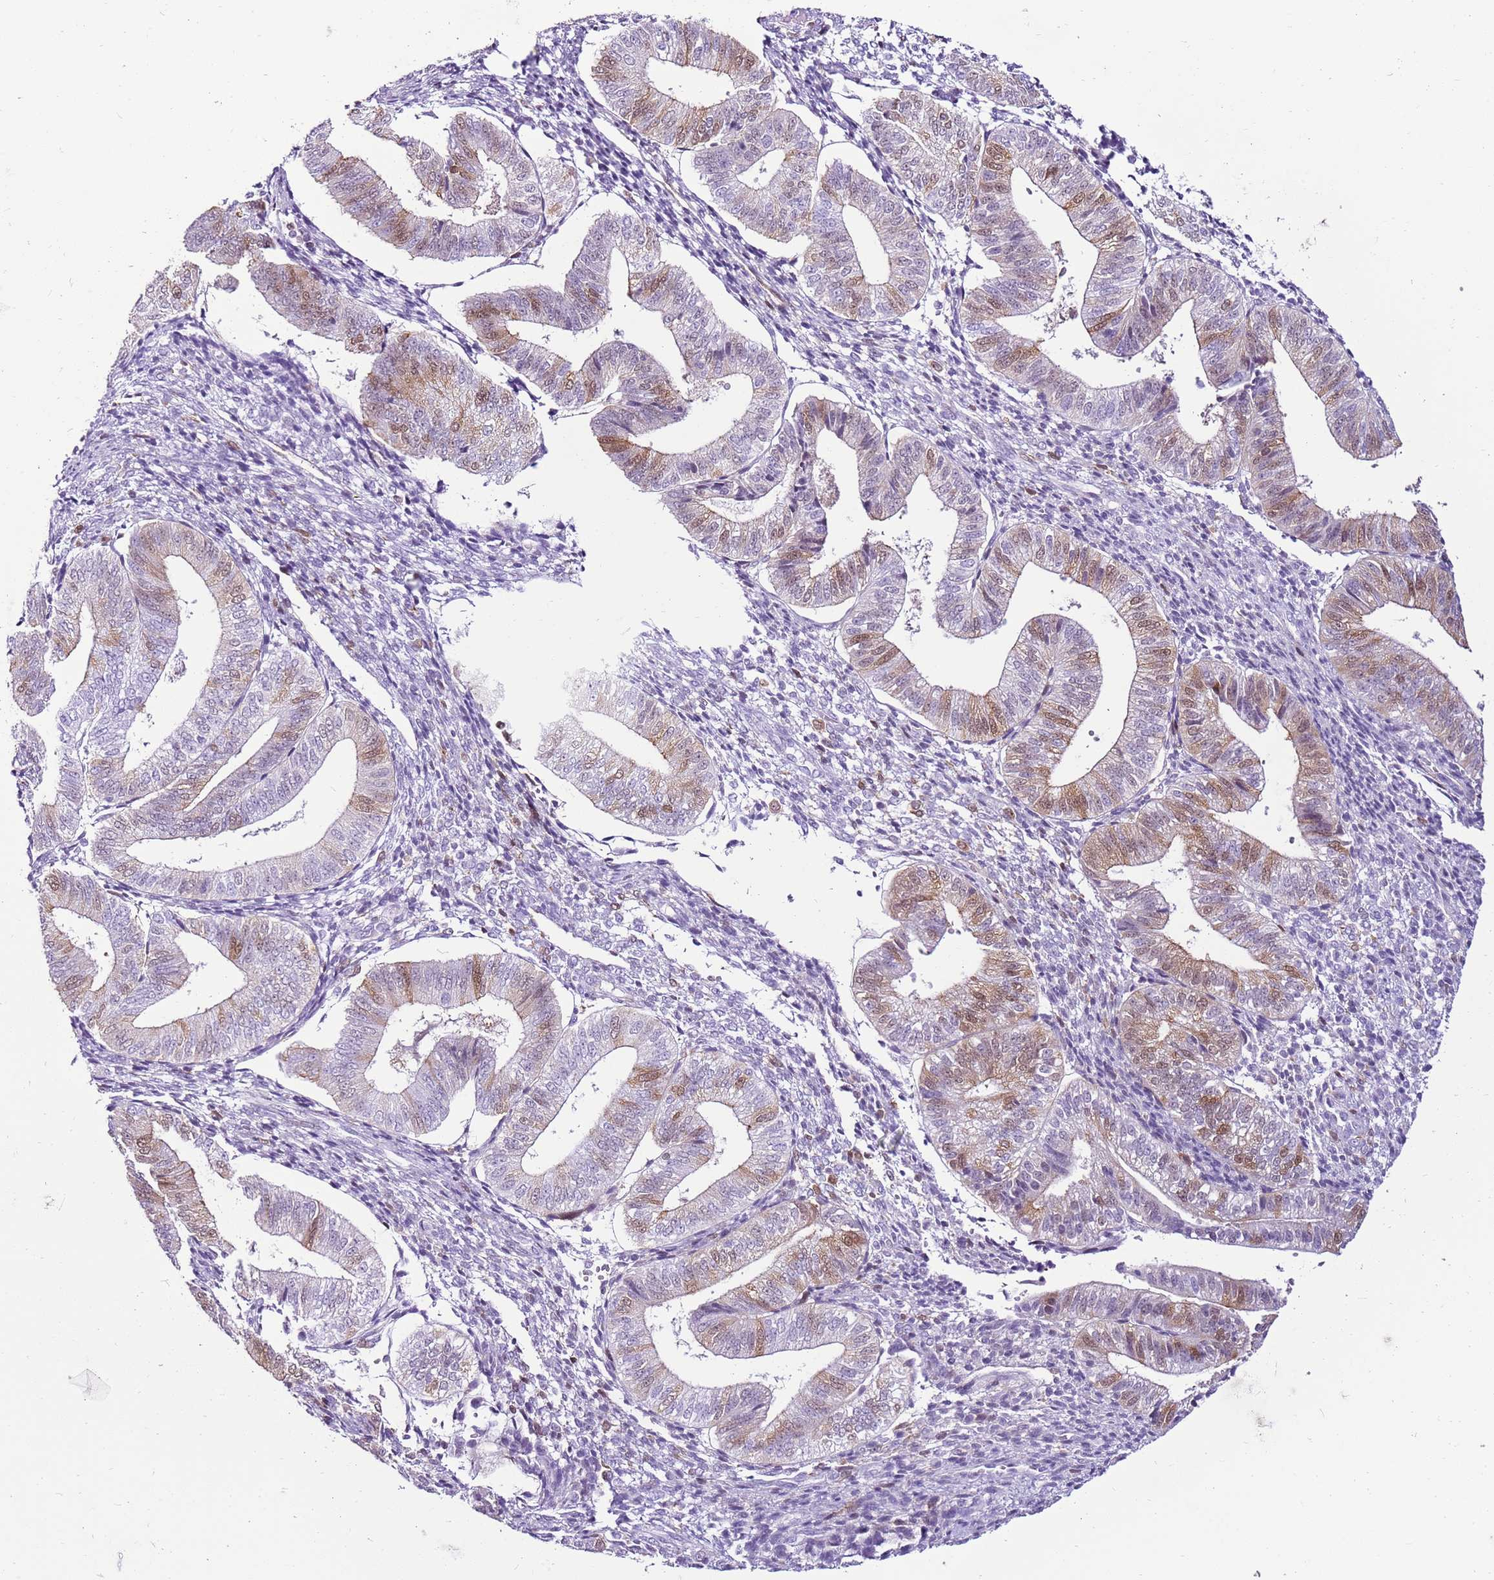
{"staining": {"intensity": "negative", "quantity": "none", "location": "none"}, "tissue": "endometrium", "cell_type": "Cells in endometrial stroma", "image_type": "normal", "snomed": [{"axis": "morphology", "description": "Normal tissue, NOS"}, {"axis": "topography", "description": "Endometrium"}], "caption": "Immunohistochemical staining of normal human endometrium displays no significant expression in cells in endometrial stroma.", "gene": "SPC25", "patient": {"sex": "female", "age": 34}}